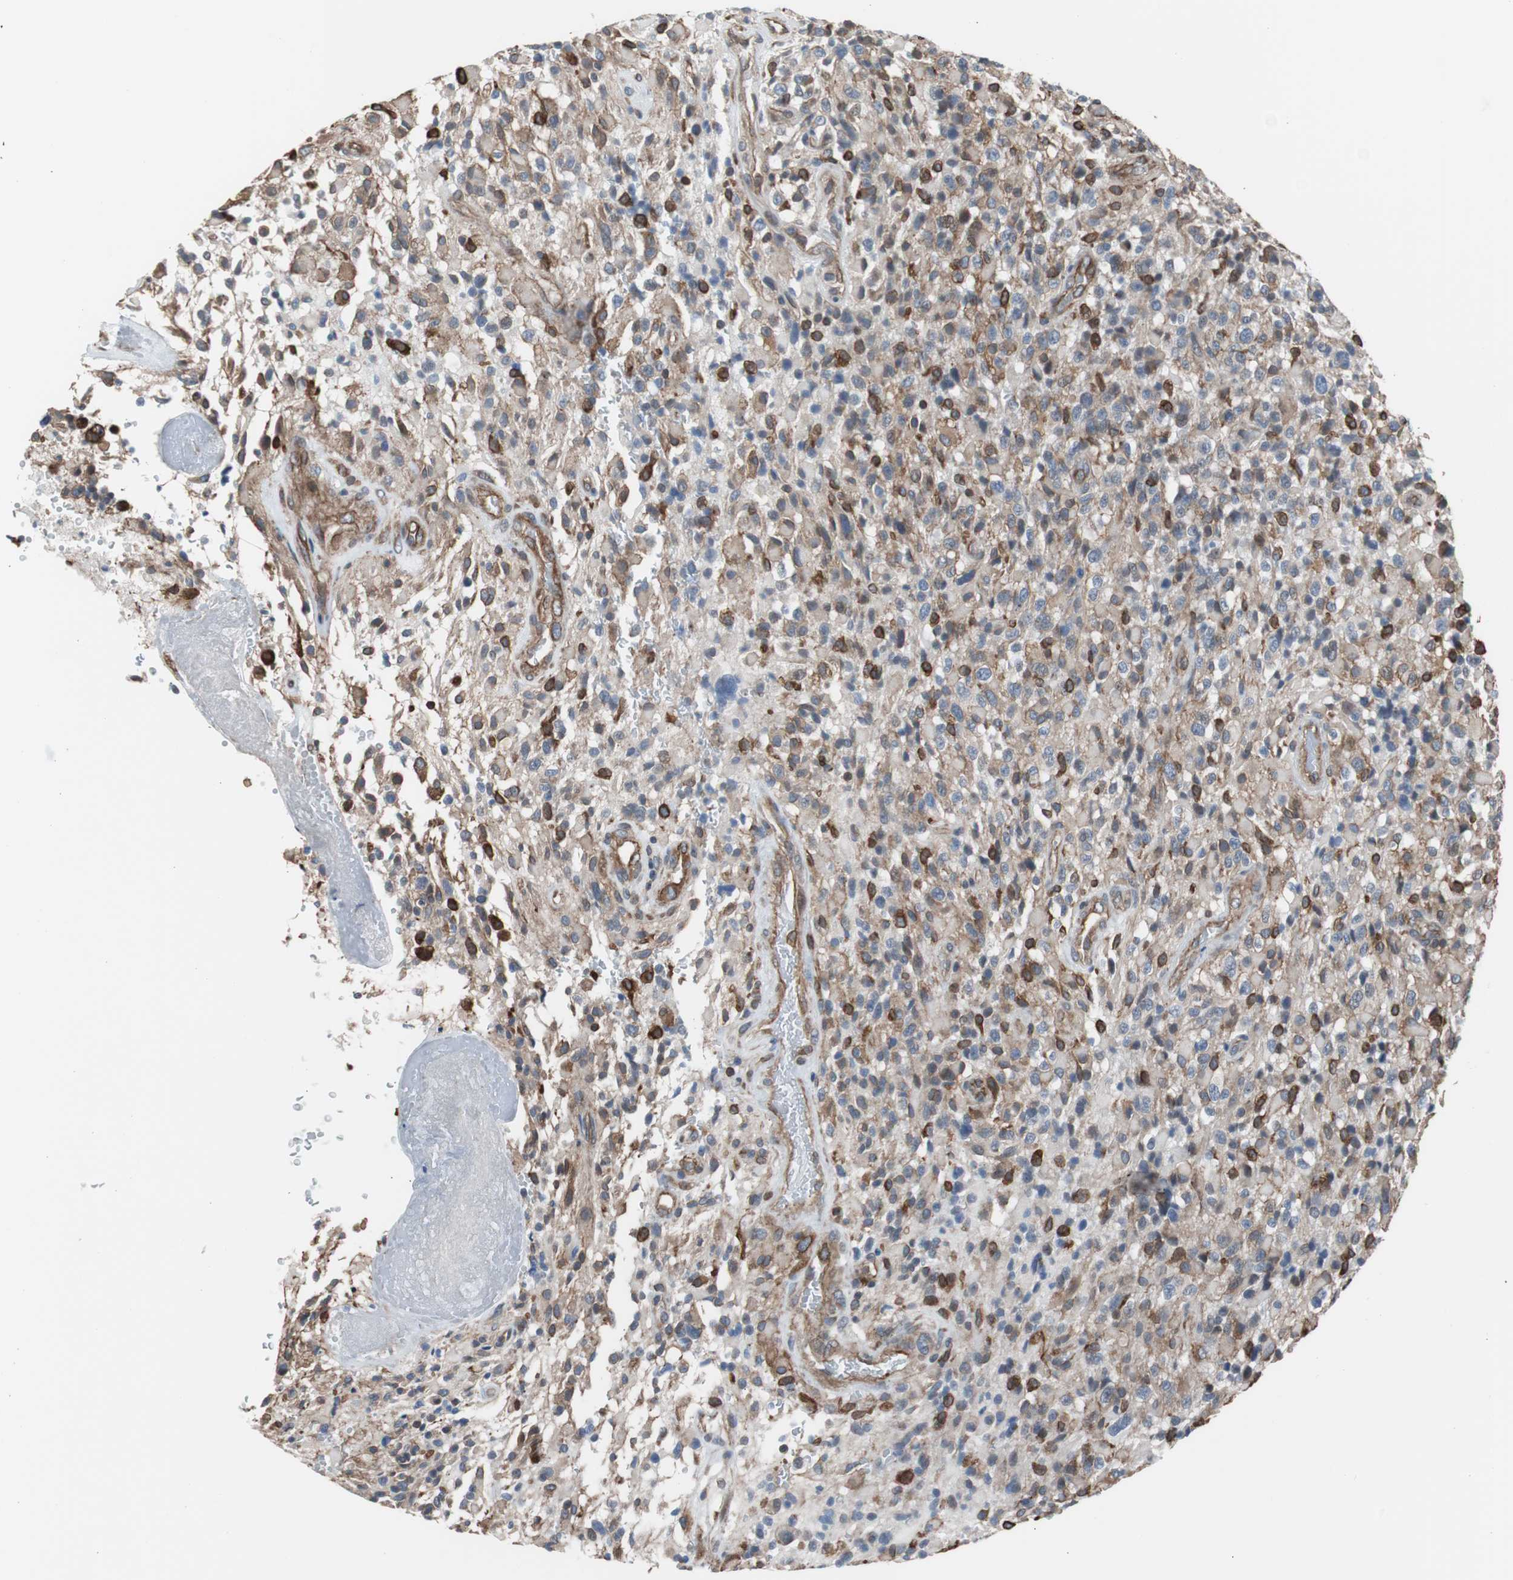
{"staining": {"intensity": "moderate", "quantity": "25%-75%", "location": "cytoplasmic/membranous"}, "tissue": "glioma", "cell_type": "Tumor cells", "image_type": "cancer", "snomed": [{"axis": "morphology", "description": "Glioma, malignant, High grade"}, {"axis": "topography", "description": "Brain"}], "caption": "Tumor cells display medium levels of moderate cytoplasmic/membranous positivity in approximately 25%-75% of cells in glioma.", "gene": "KIF3B", "patient": {"sex": "male", "age": 71}}